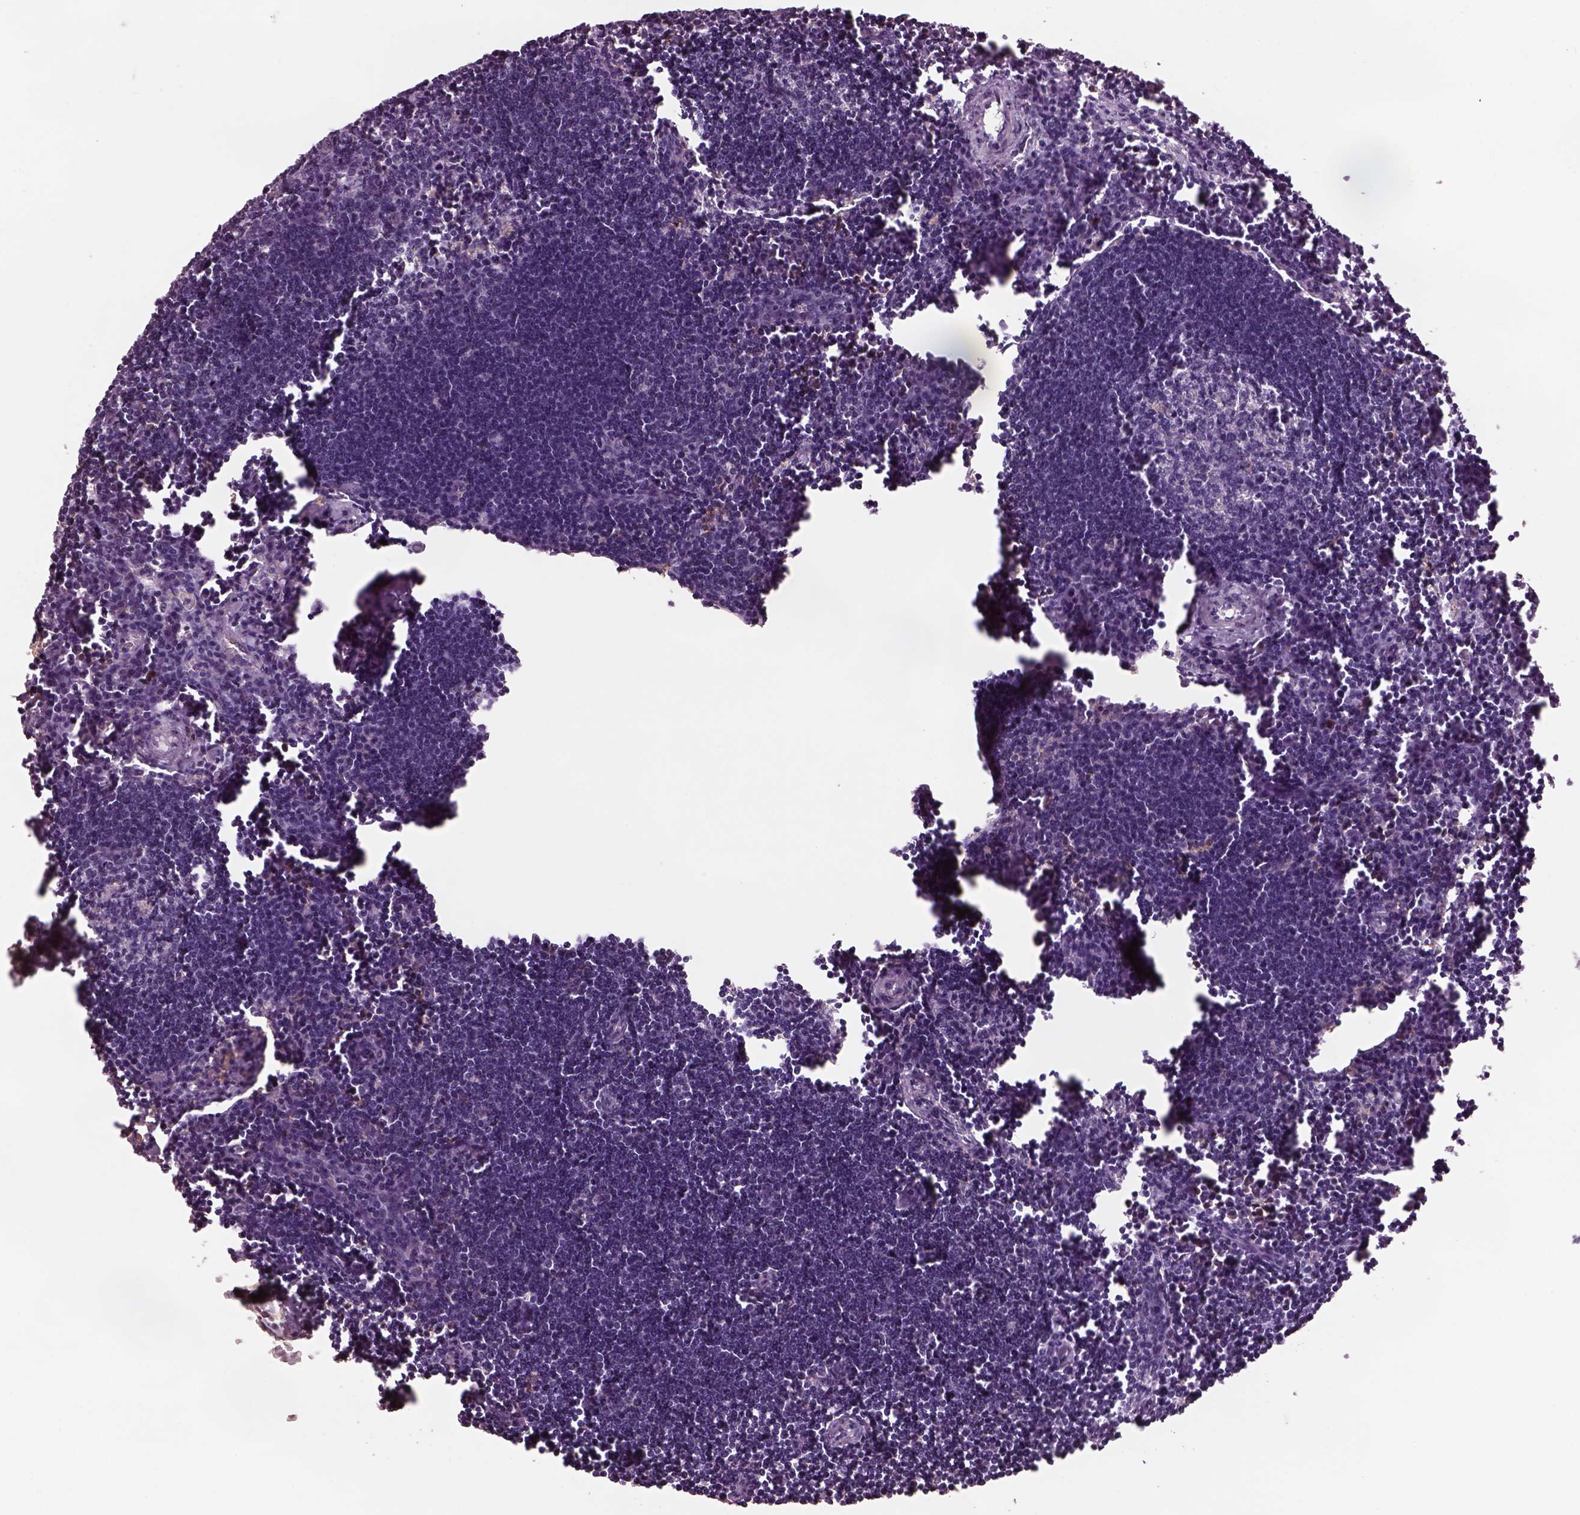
{"staining": {"intensity": "negative", "quantity": "none", "location": "none"}, "tissue": "lymph node", "cell_type": "Germinal center cells", "image_type": "normal", "snomed": [{"axis": "morphology", "description": "Normal tissue, NOS"}, {"axis": "topography", "description": "Lymph node"}], "caption": "Immunohistochemical staining of unremarkable human lymph node reveals no significant staining in germinal center cells.", "gene": "SRI", "patient": {"sex": "male", "age": 55}}